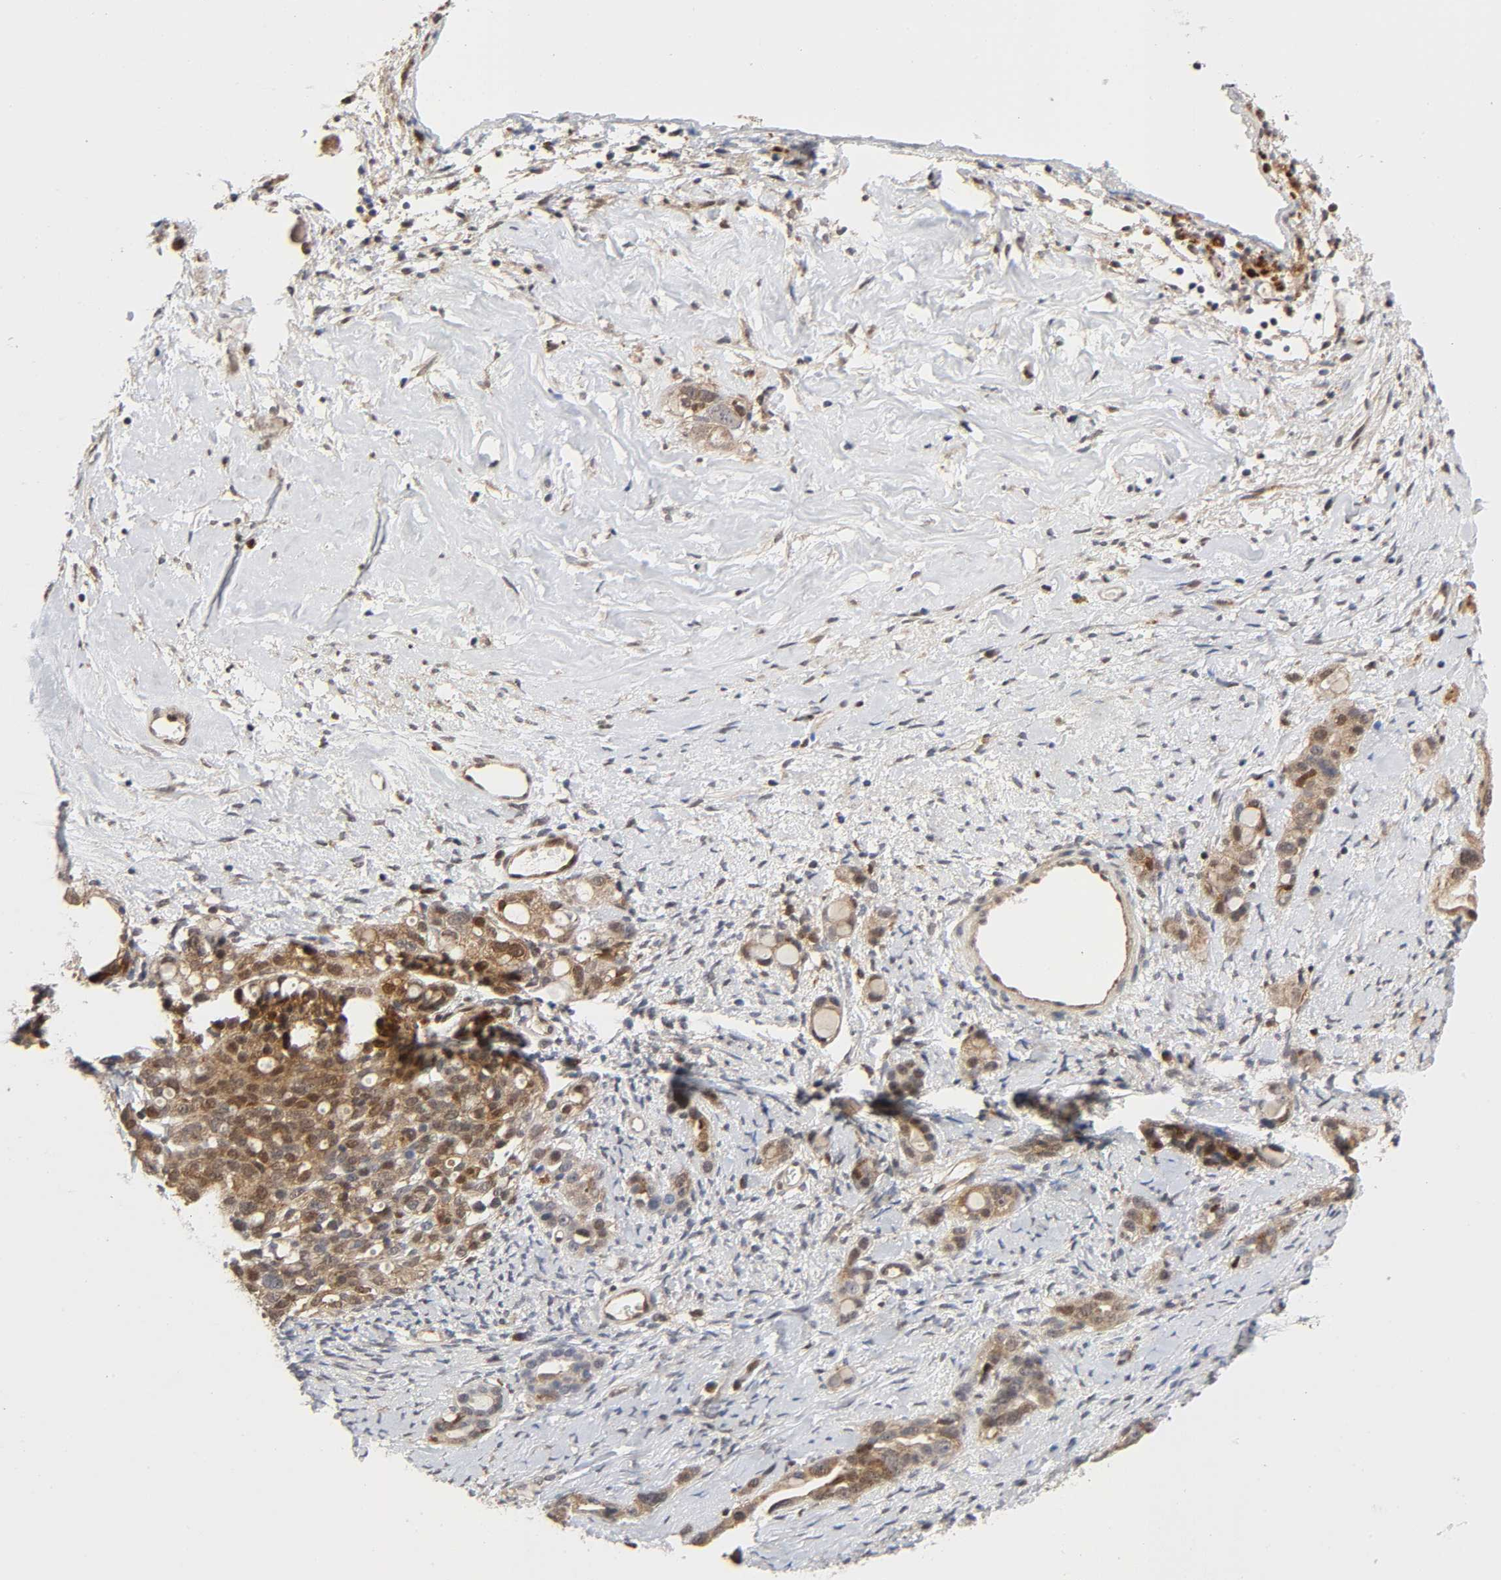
{"staining": {"intensity": "moderate", "quantity": ">75%", "location": "cytoplasmic/membranous,nuclear"}, "tissue": "ovarian cancer", "cell_type": "Tumor cells", "image_type": "cancer", "snomed": [{"axis": "morphology", "description": "Cystadenocarcinoma, serous, NOS"}, {"axis": "topography", "description": "Ovary"}], "caption": "An immunohistochemistry histopathology image of neoplastic tissue is shown. Protein staining in brown labels moderate cytoplasmic/membranous and nuclear positivity in serous cystadenocarcinoma (ovarian) within tumor cells.", "gene": "CASP9", "patient": {"sex": "female", "age": 66}}